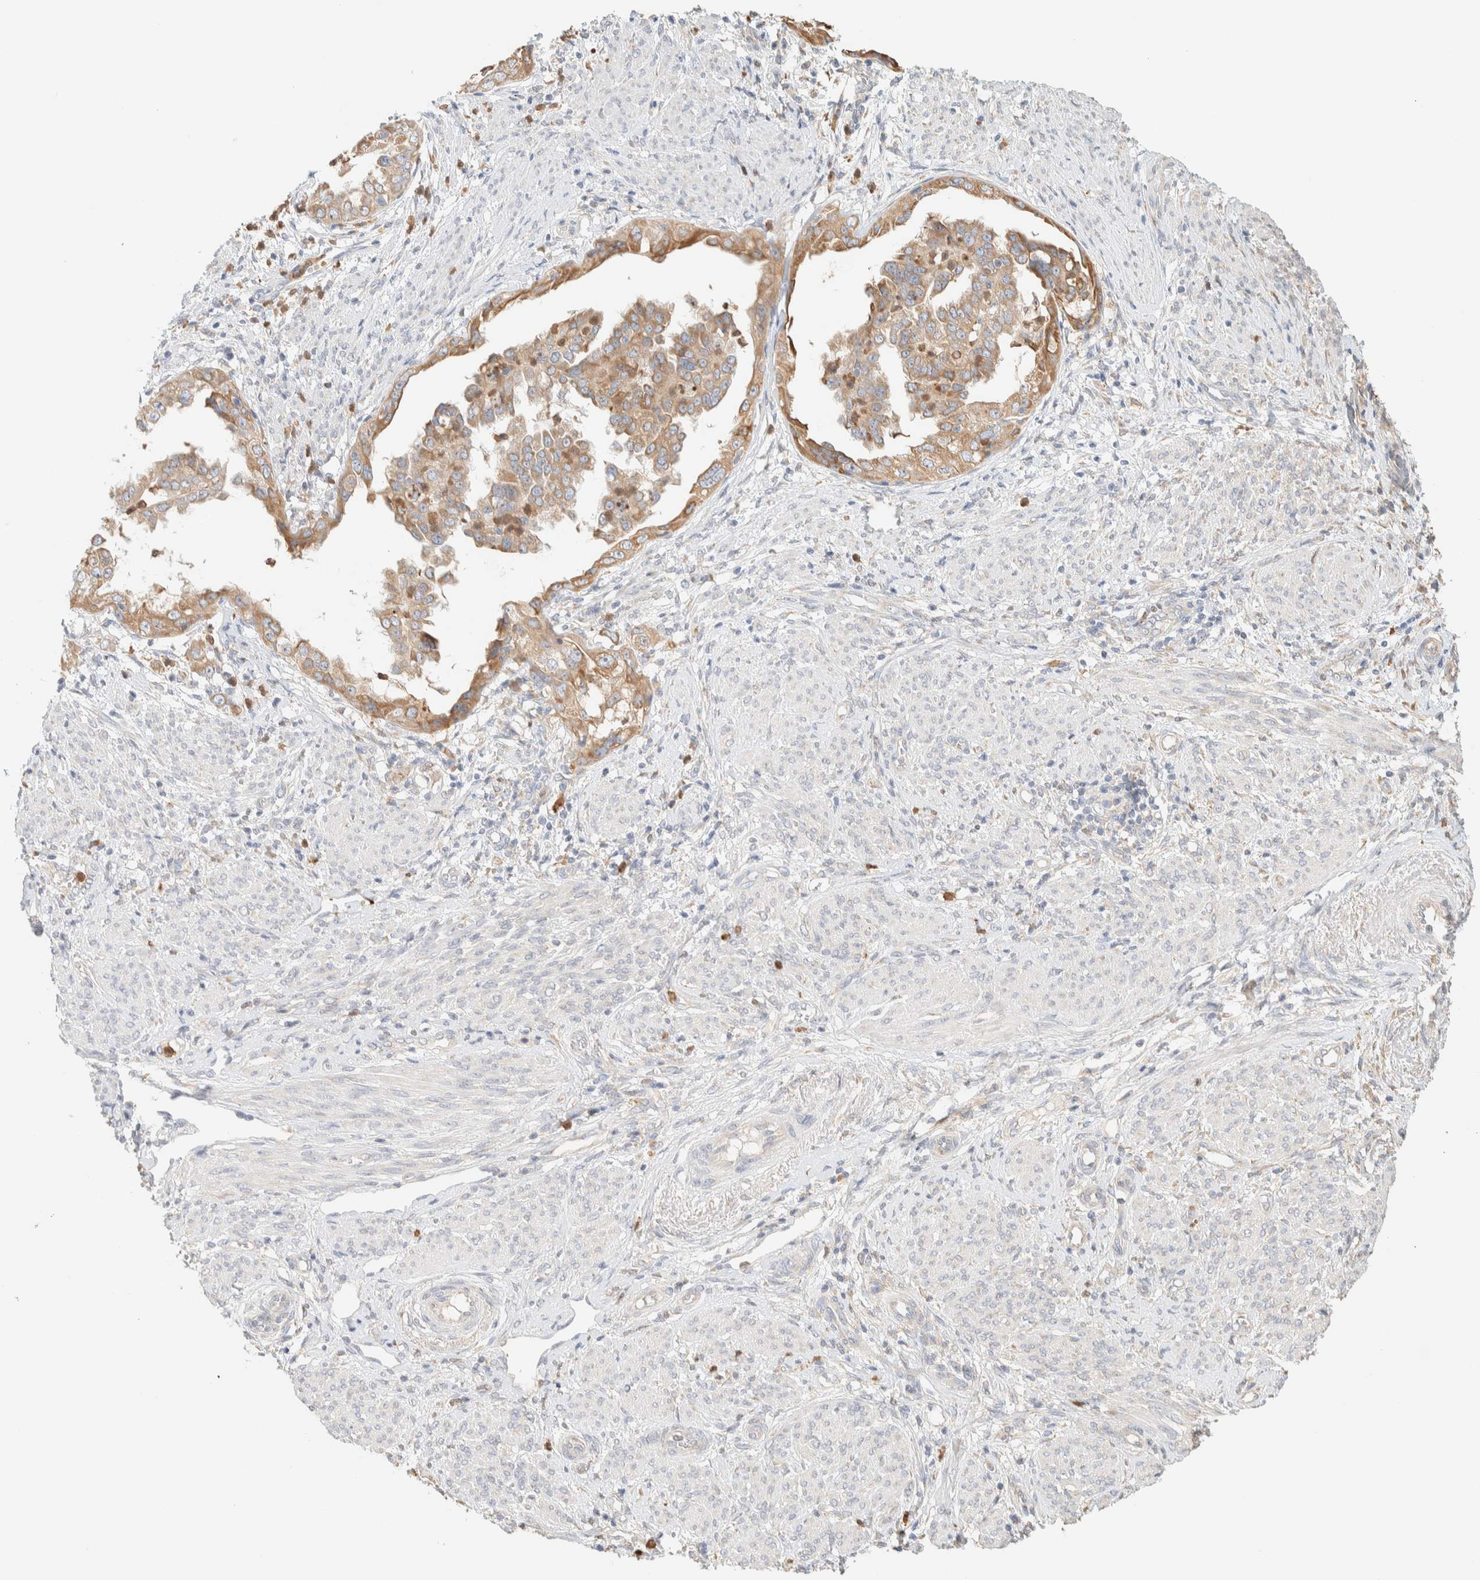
{"staining": {"intensity": "moderate", "quantity": ">75%", "location": "cytoplasmic/membranous"}, "tissue": "endometrial cancer", "cell_type": "Tumor cells", "image_type": "cancer", "snomed": [{"axis": "morphology", "description": "Adenocarcinoma, NOS"}, {"axis": "topography", "description": "Endometrium"}], "caption": "Immunohistochemical staining of endometrial cancer (adenocarcinoma) exhibits moderate cytoplasmic/membranous protein staining in about >75% of tumor cells.", "gene": "TTC3", "patient": {"sex": "female", "age": 85}}